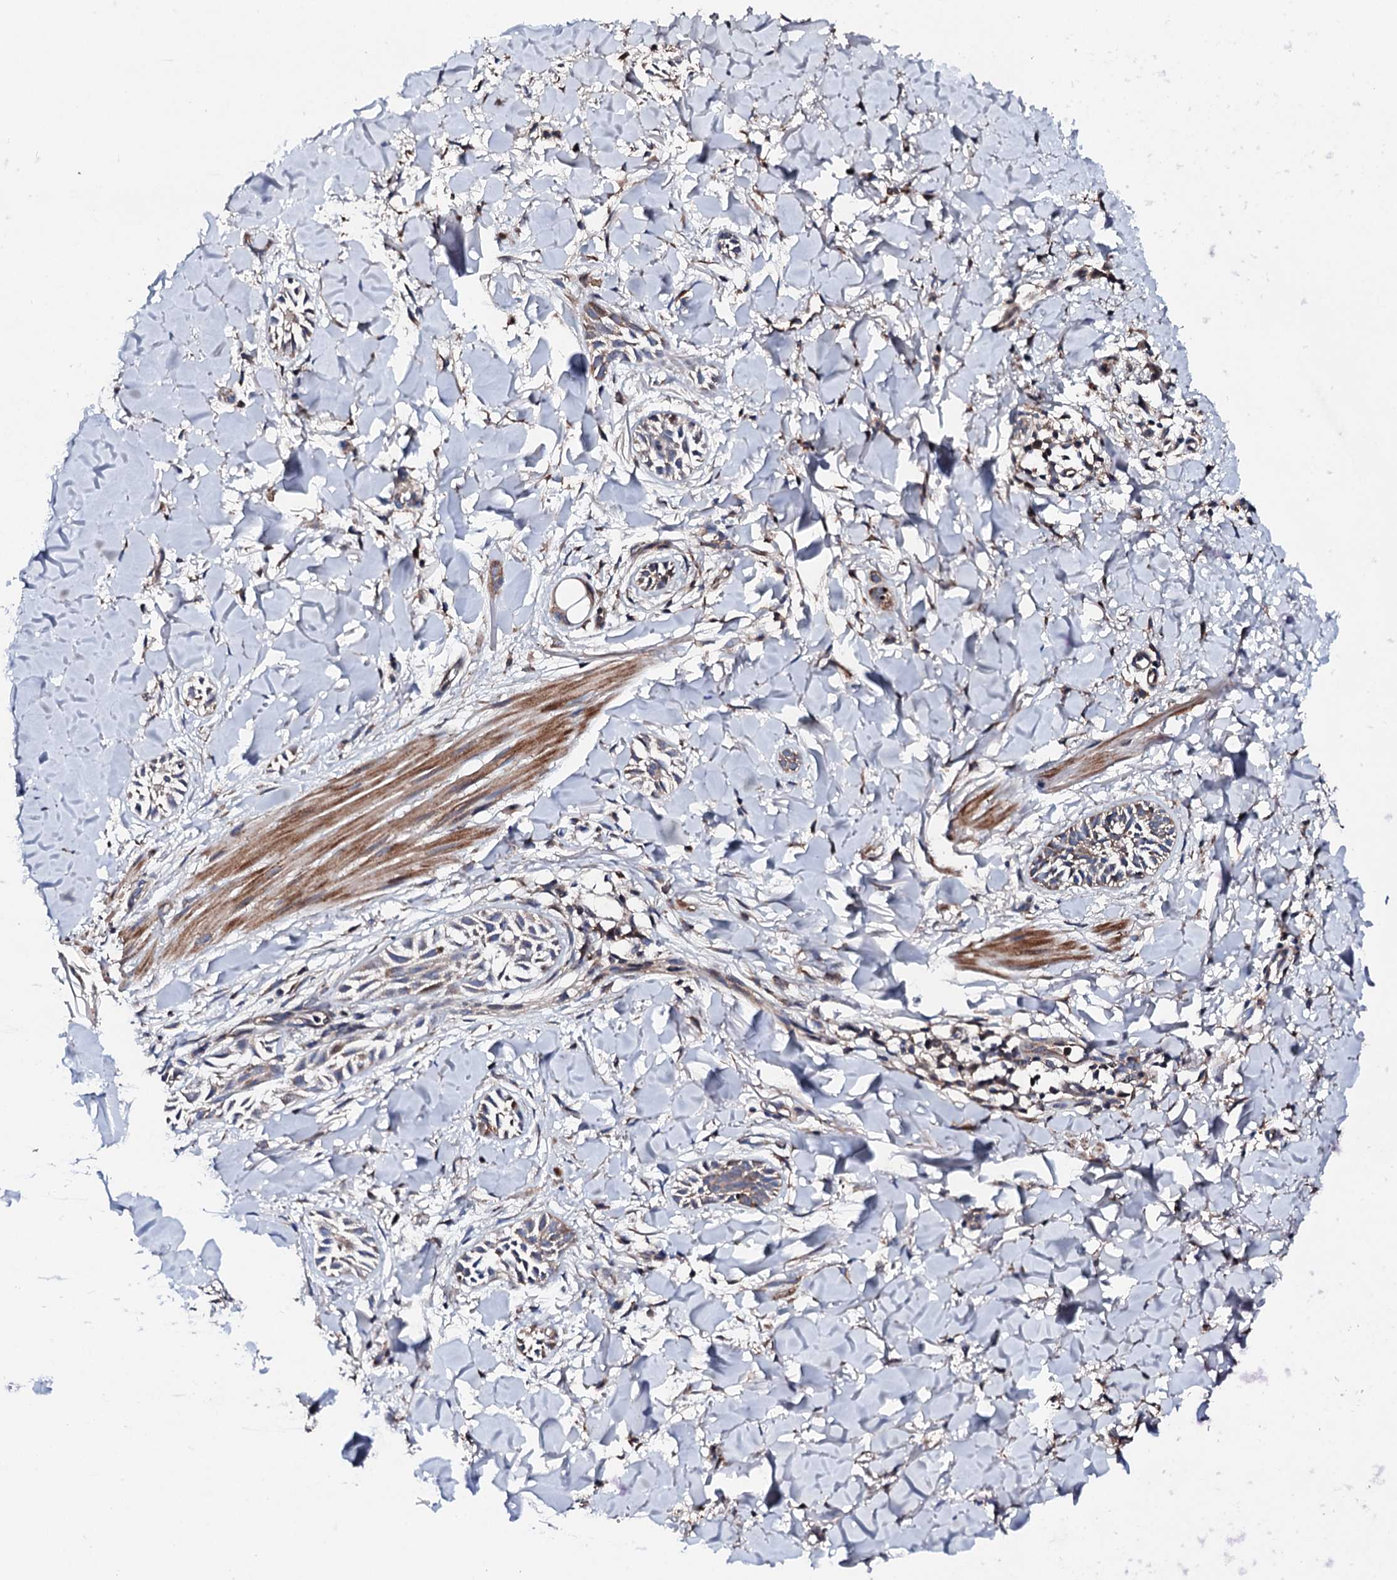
{"staining": {"intensity": "weak", "quantity": "<25%", "location": "cytoplasmic/membranous"}, "tissue": "skin cancer", "cell_type": "Tumor cells", "image_type": "cancer", "snomed": [{"axis": "morphology", "description": "Basal cell carcinoma"}, {"axis": "topography", "description": "Skin"}], "caption": "Photomicrograph shows no significant protein expression in tumor cells of skin basal cell carcinoma.", "gene": "LIPT2", "patient": {"sex": "female", "age": 59}}